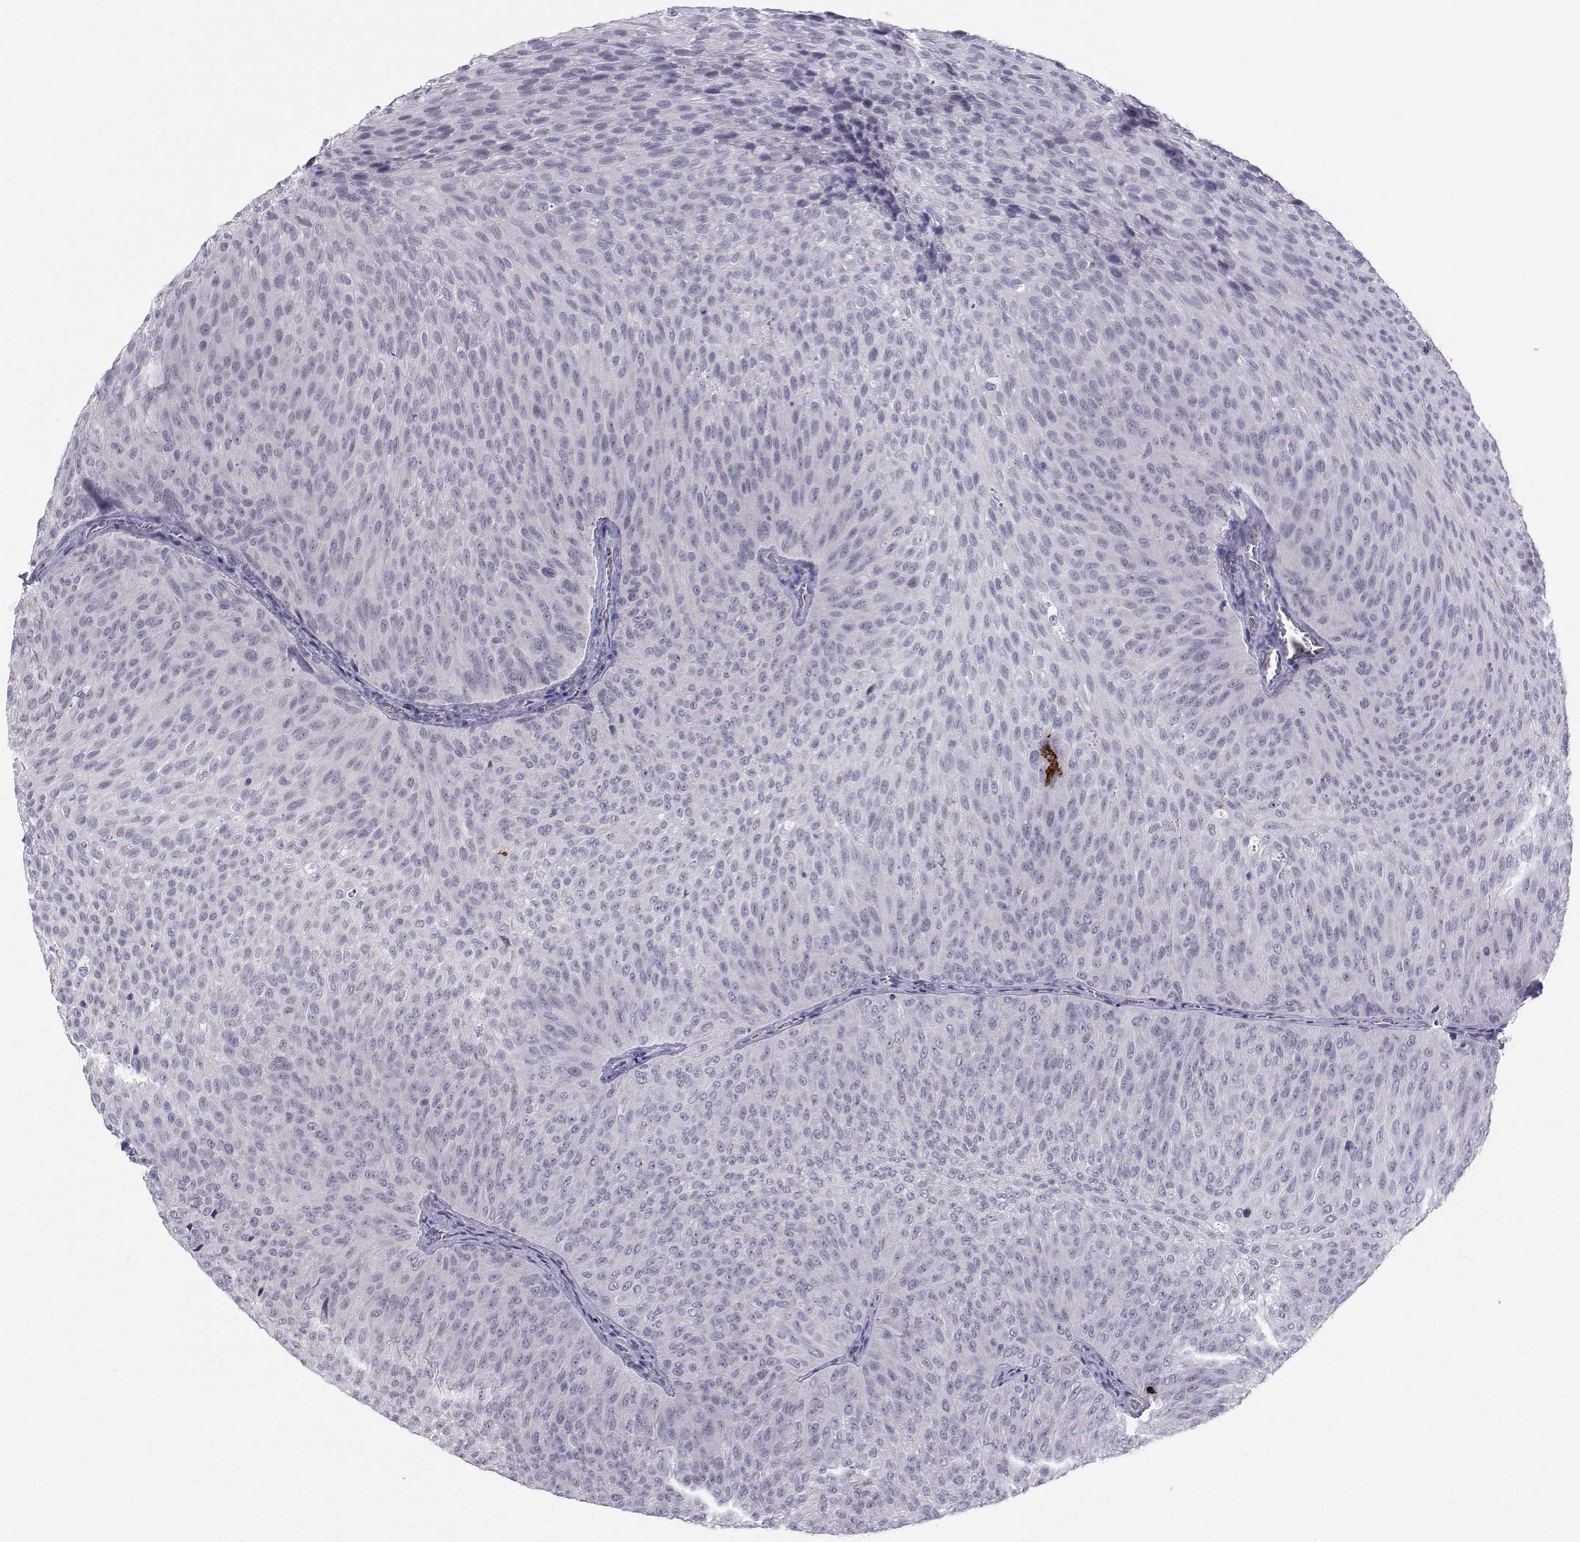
{"staining": {"intensity": "negative", "quantity": "none", "location": "none"}, "tissue": "urothelial cancer", "cell_type": "Tumor cells", "image_type": "cancer", "snomed": [{"axis": "morphology", "description": "Urothelial carcinoma, Low grade"}, {"axis": "topography", "description": "Urinary bladder"}], "caption": "Human low-grade urothelial carcinoma stained for a protein using immunohistochemistry reveals no expression in tumor cells.", "gene": "LHX1", "patient": {"sex": "male", "age": 78}}